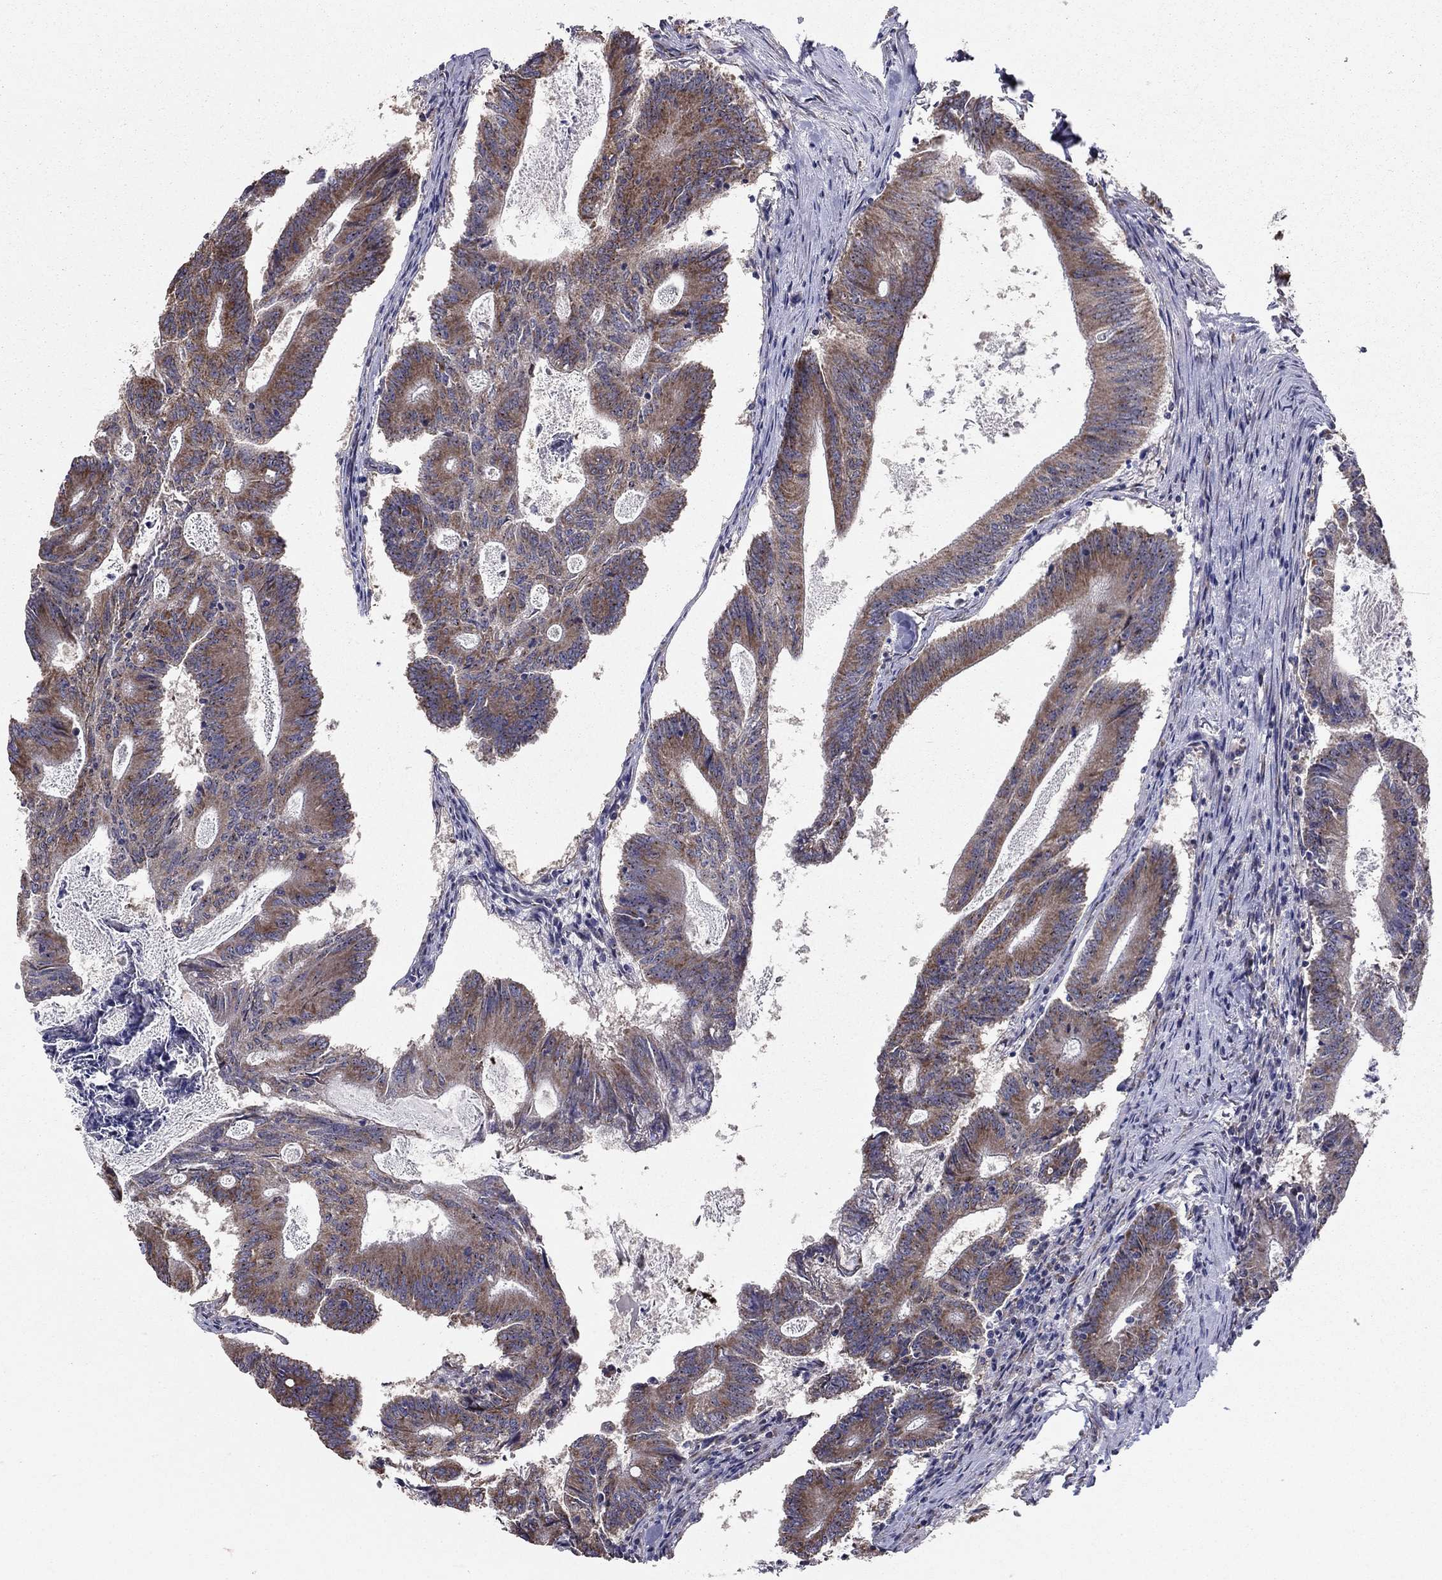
{"staining": {"intensity": "moderate", "quantity": ">75%", "location": "cytoplasmic/membranous"}, "tissue": "colorectal cancer", "cell_type": "Tumor cells", "image_type": "cancer", "snomed": [{"axis": "morphology", "description": "Adenocarcinoma, NOS"}, {"axis": "topography", "description": "Colon"}], "caption": "Moderate cytoplasmic/membranous staining is seen in approximately >75% of tumor cells in adenocarcinoma (colorectal).", "gene": "NKIRAS1", "patient": {"sex": "female", "age": 70}}